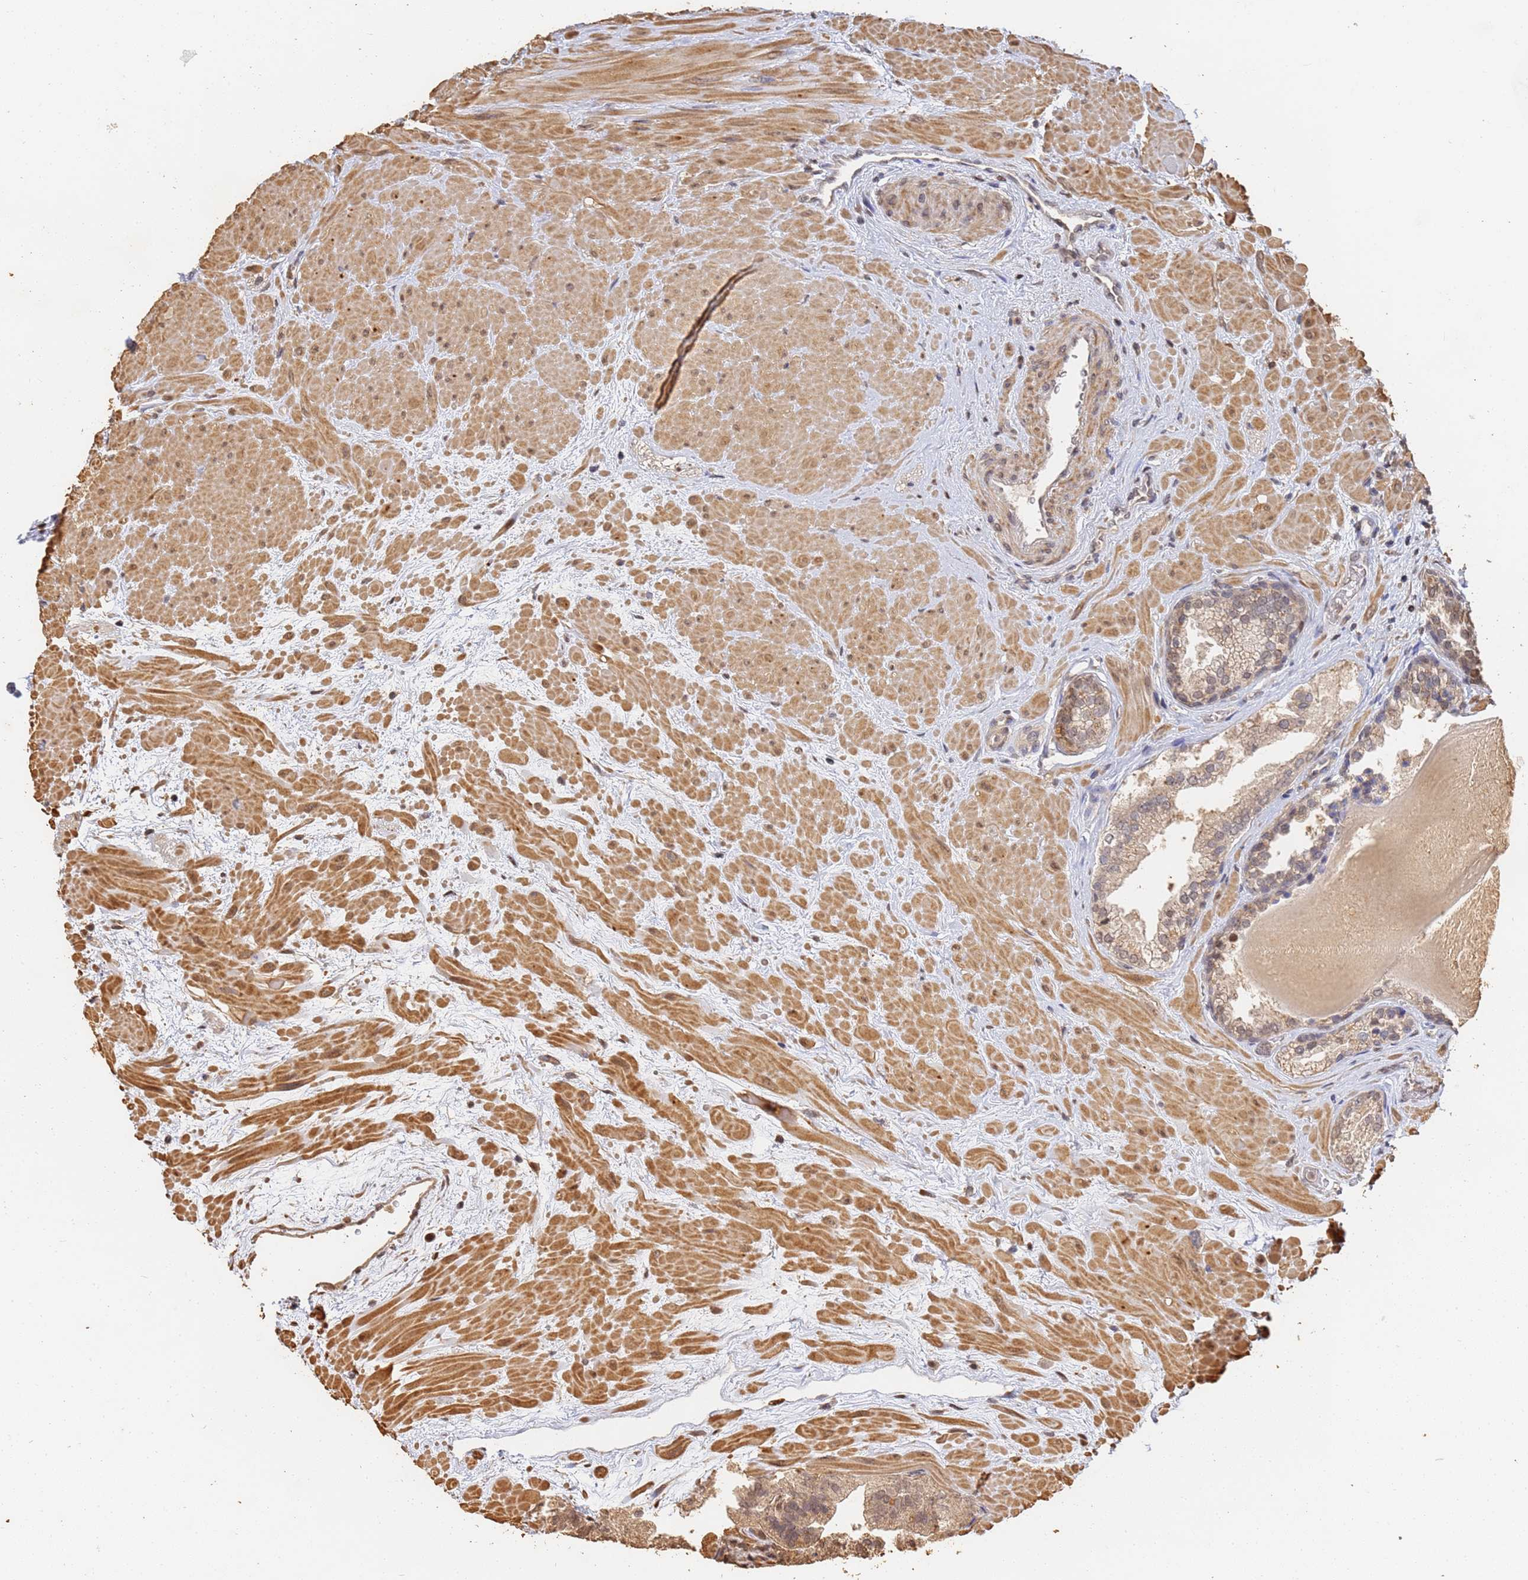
{"staining": {"intensity": "weak", "quantity": ">75%", "location": "cytoplasmic/membranous,nuclear"}, "tissue": "prostate", "cell_type": "Glandular cells", "image_type": "normal", "snomed": [{"axis": "morphology", "description": "Normal tissue, NOS"}, {"axis": "topography", "description": "Prostate"}], "caption": "This histopathology image exhibits immunohistochemistry (IHC) staining of unremarkable human prostate, with low weak cytoplasmic/membranous,nuclear positivity in about >75% of glandular cells.", "gene": "JAK2", "patient": {"sex": "male", "age": 48}}